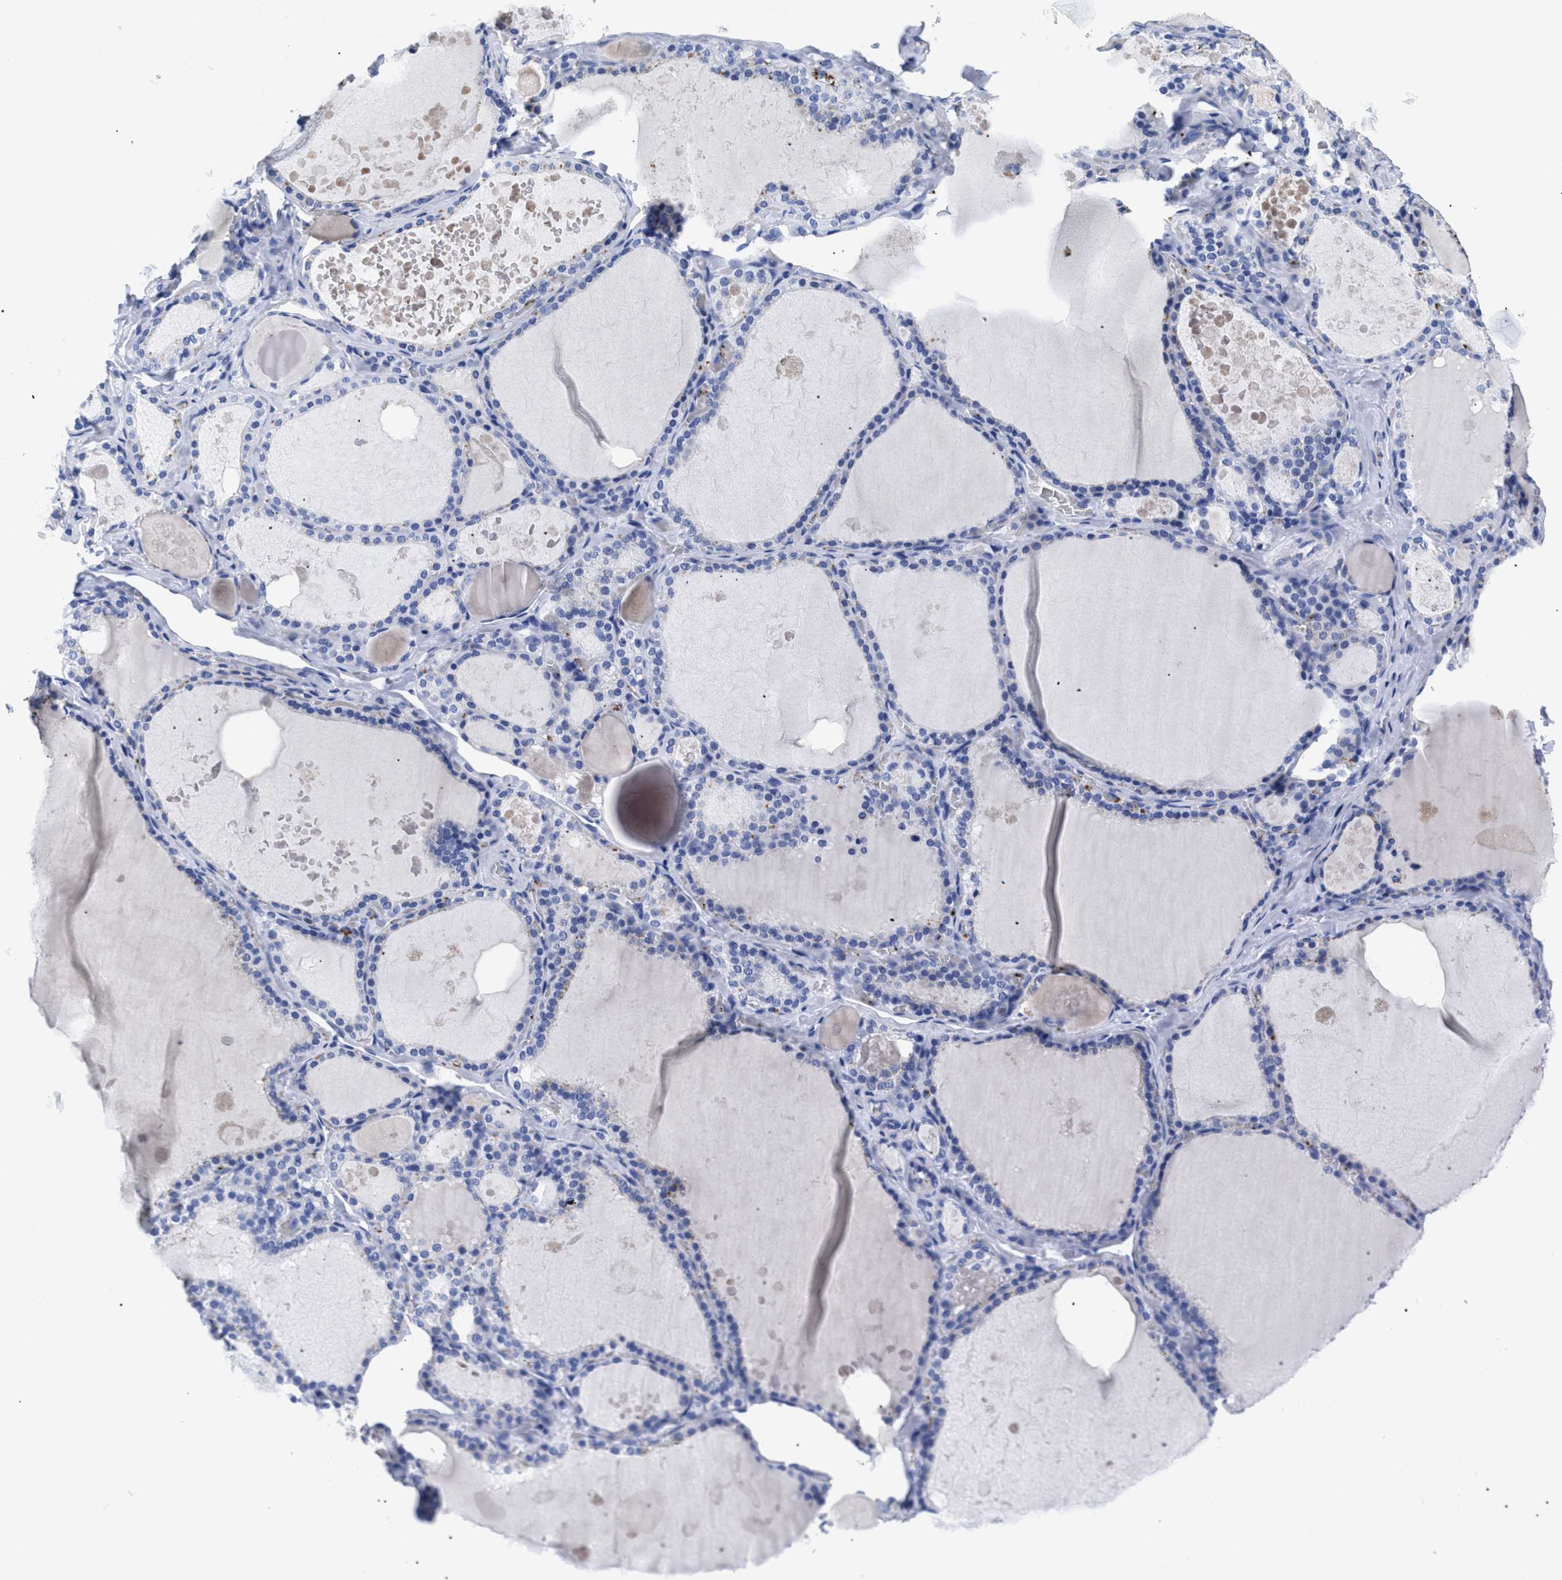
{"staining": {"intensity": "negative", "quantity": "none", "location": "none"}, "tissue": "thyroid gland", "cell_type": "Glandular cells", "image_type": "normal", "snomed": [{"axis": "morphology", "description": "Normal tissue, NOS"}, {"axis": "topography", "description": "Thyroid gland"}], "caption": "An immunohistochemistry (IHC) histopathology image of benign thyroid gland is shown. There is no staining in glandular cells of thyroid gland.", "gene": "TREML1", "patient": {"sex": "male", "age": 56}}